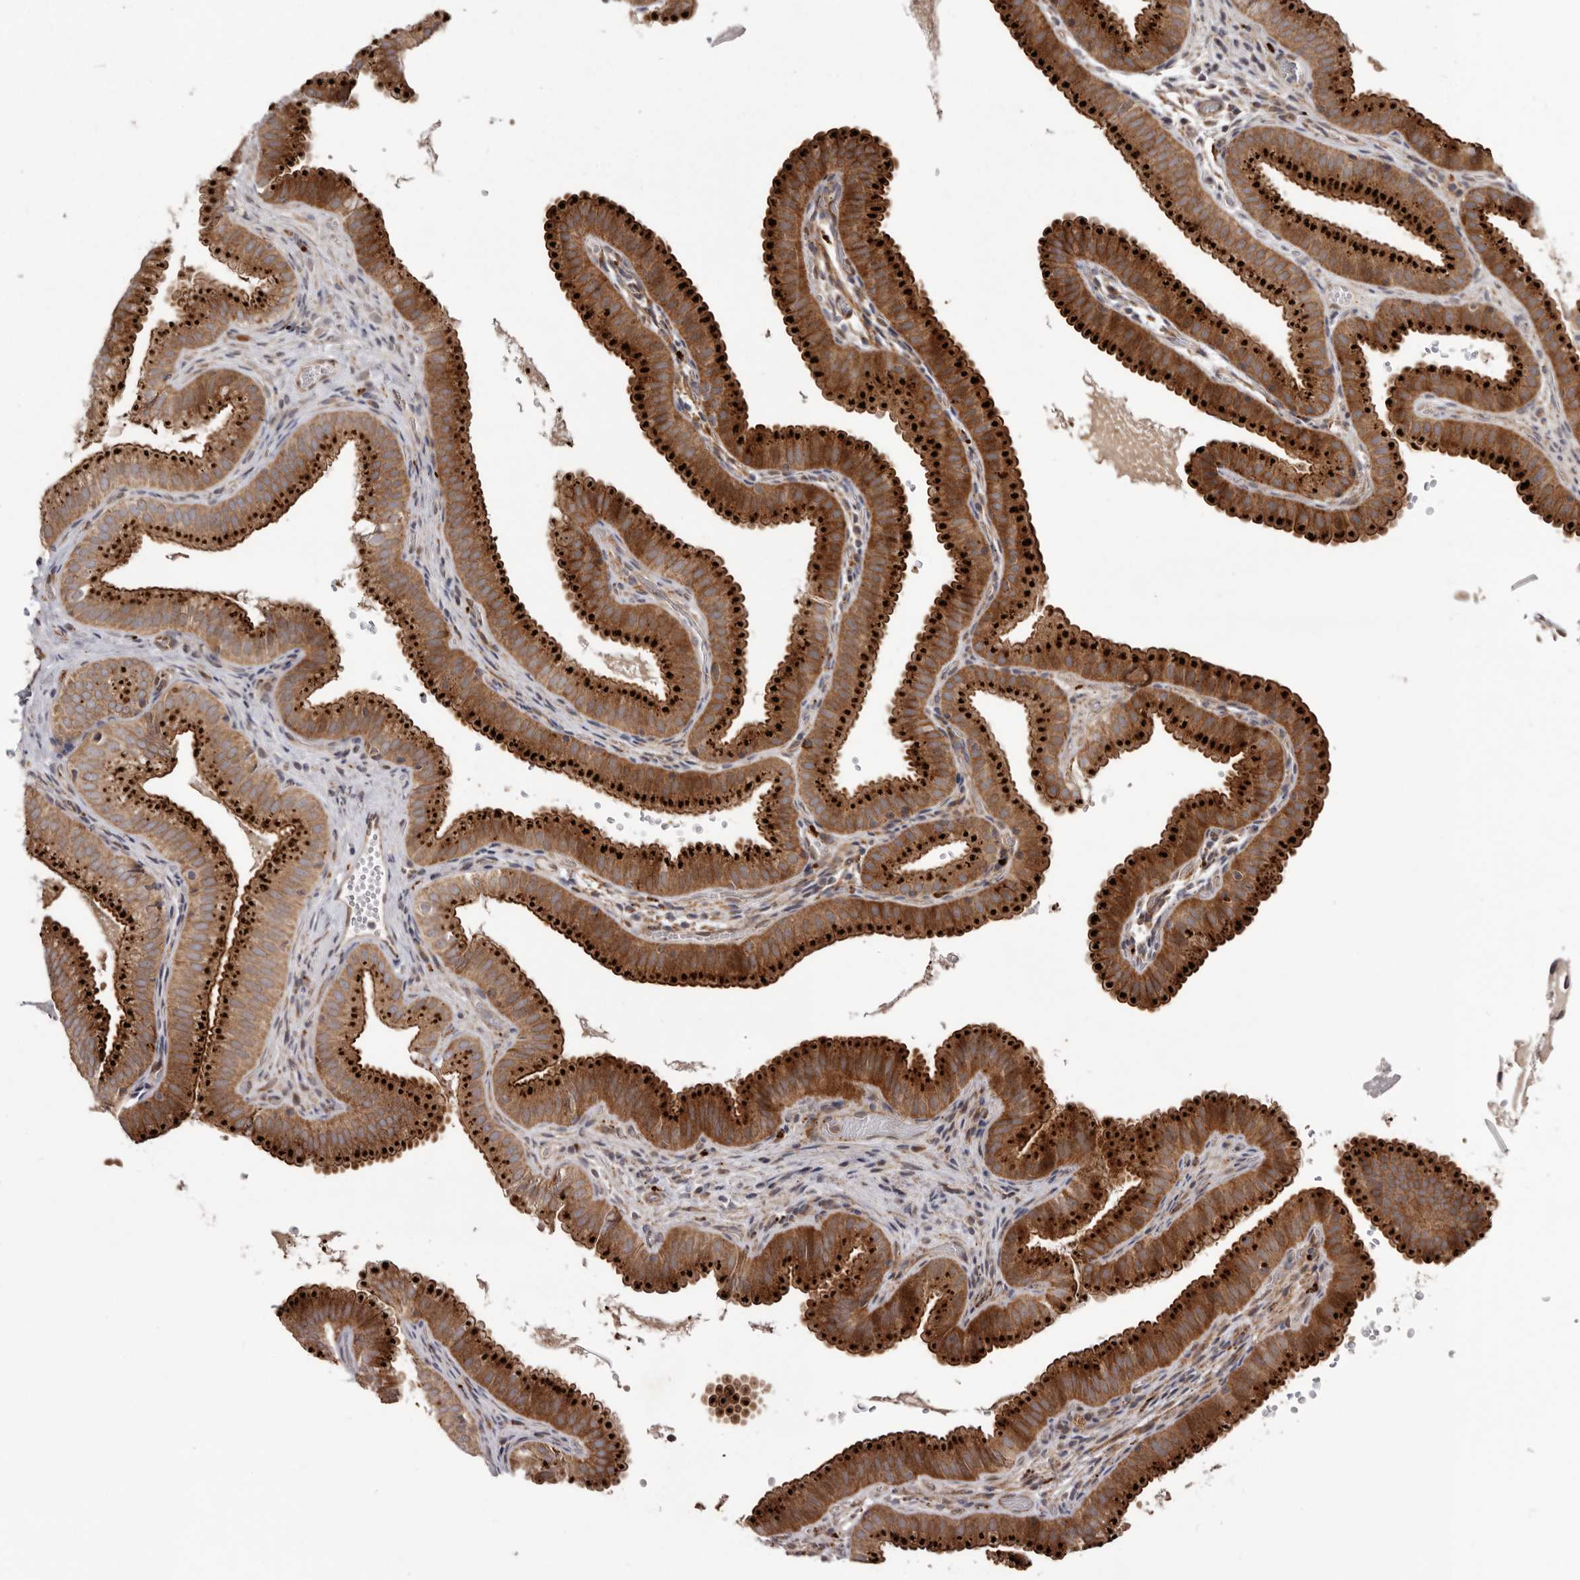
{"staining": {"intensity": "strong", "quantity": ">75%", "location": "cytoplasmic/membranous"}, "tissue": "gallbladder", "cell_type": "Glandular cells", "image_type": "normal", "snomed": [{"axis": "morphology", "description": "Normal tissue, NOS"}, {"axis": "topography", "description": "Gallbladder"}], "caption": "This histopathology image exhibits immunohistochemistry staining of benign gallbladder, with high strong cytoplasmic/membranous staining in approximately >75% of glandular cells.", "gene": "NUP43", "patient": {"sex": "female", "age": 30}}